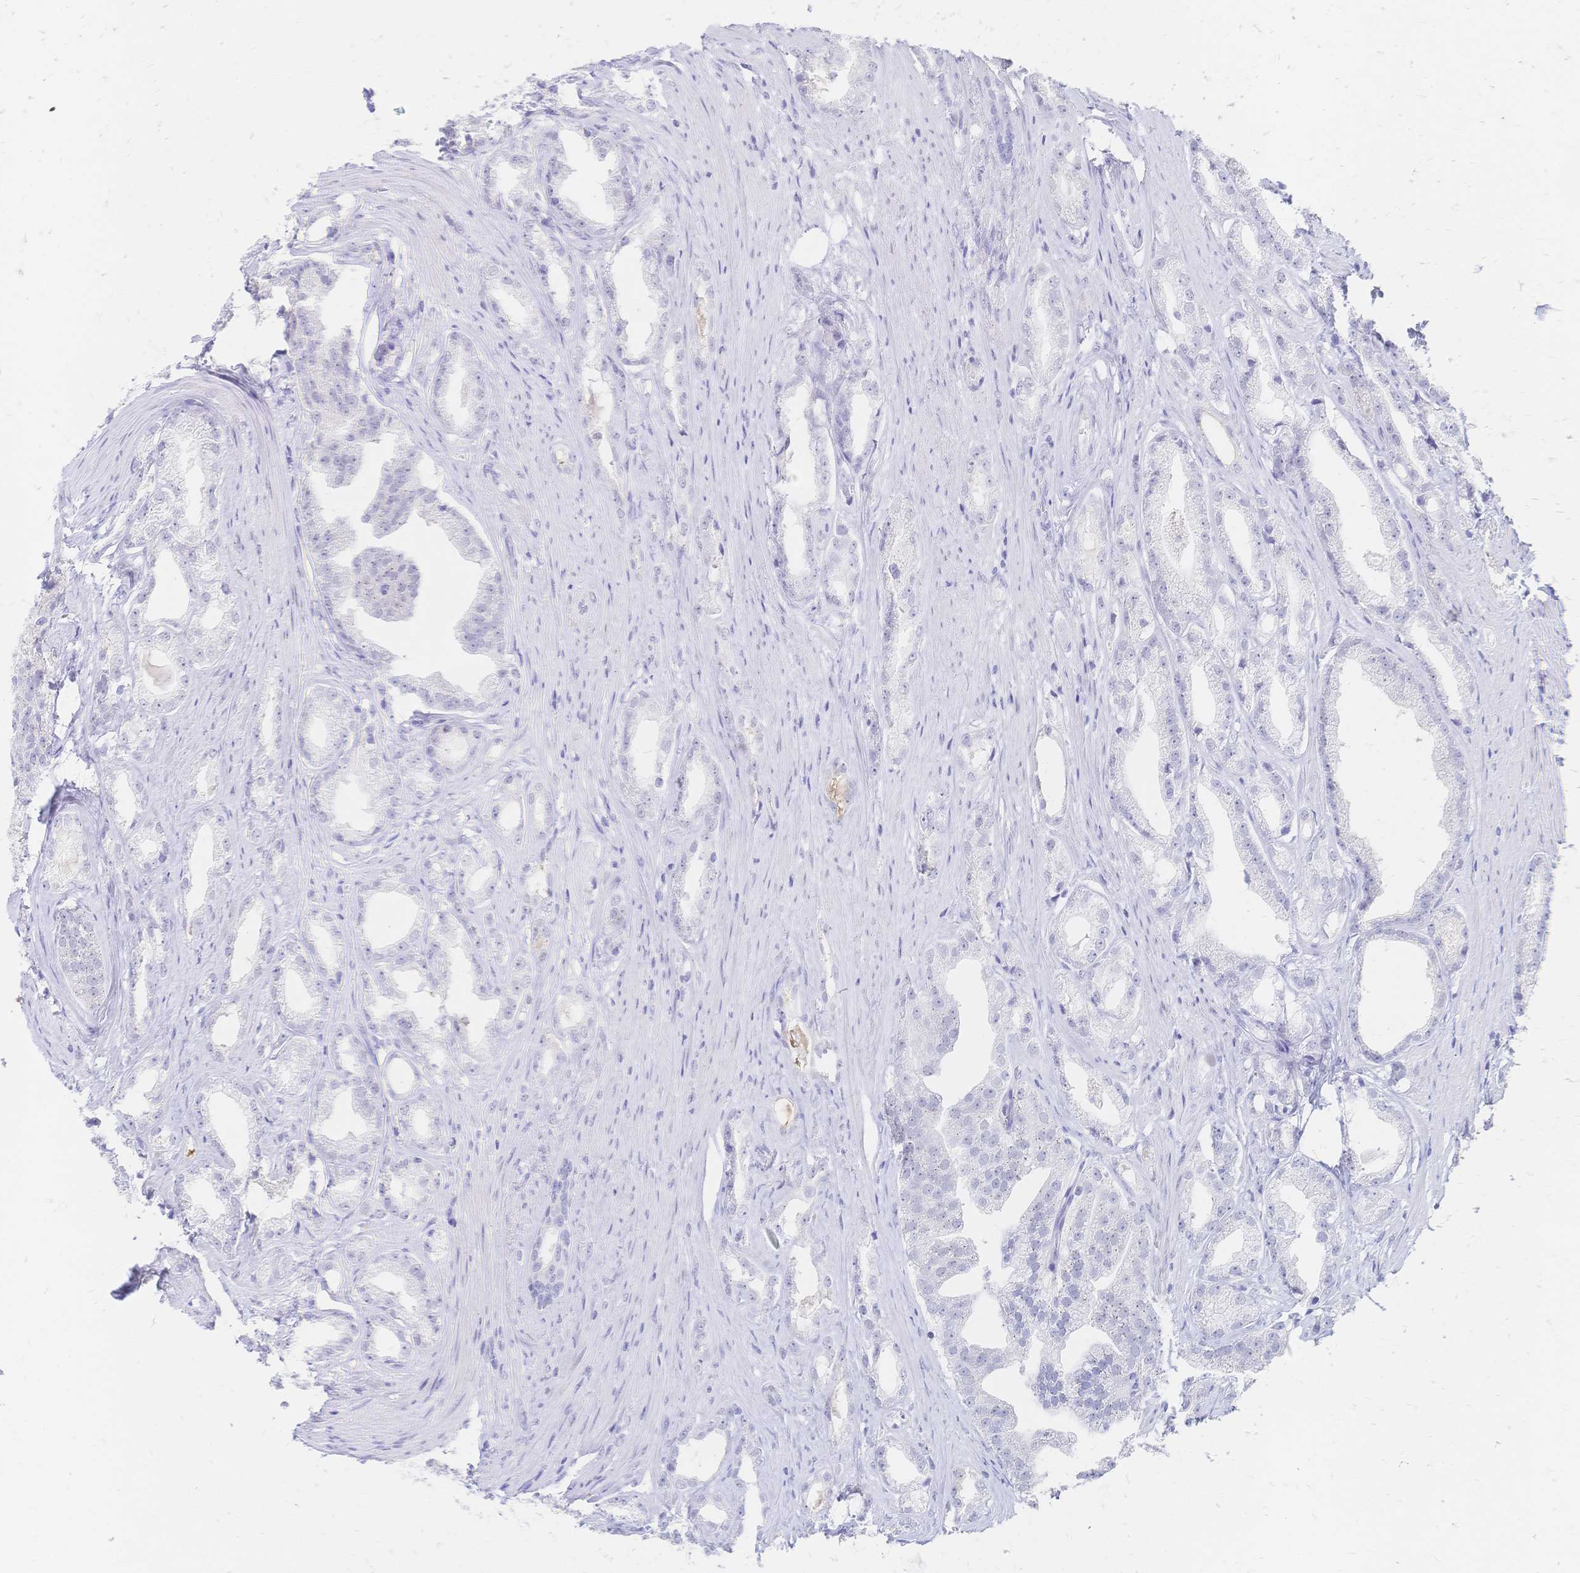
{"staining": {"intensity": "negative", "quantity": "none", "location": "none"}, "tissue": "prostate cancer", "cell_type": "Tumor cells", "image_type": "cancer", "snomed": [{"axis": "morphology", "description": "Adenocarcinoma, Low grade"}, {"axis": "topography", "description": "Prostate"}], "caption": "Tumor cells show no significant protein staining in low-grade adenocarcinoma (prostate).", "gene": "PSORS1C2", "patient": {"sex": "male", "age": 65}}